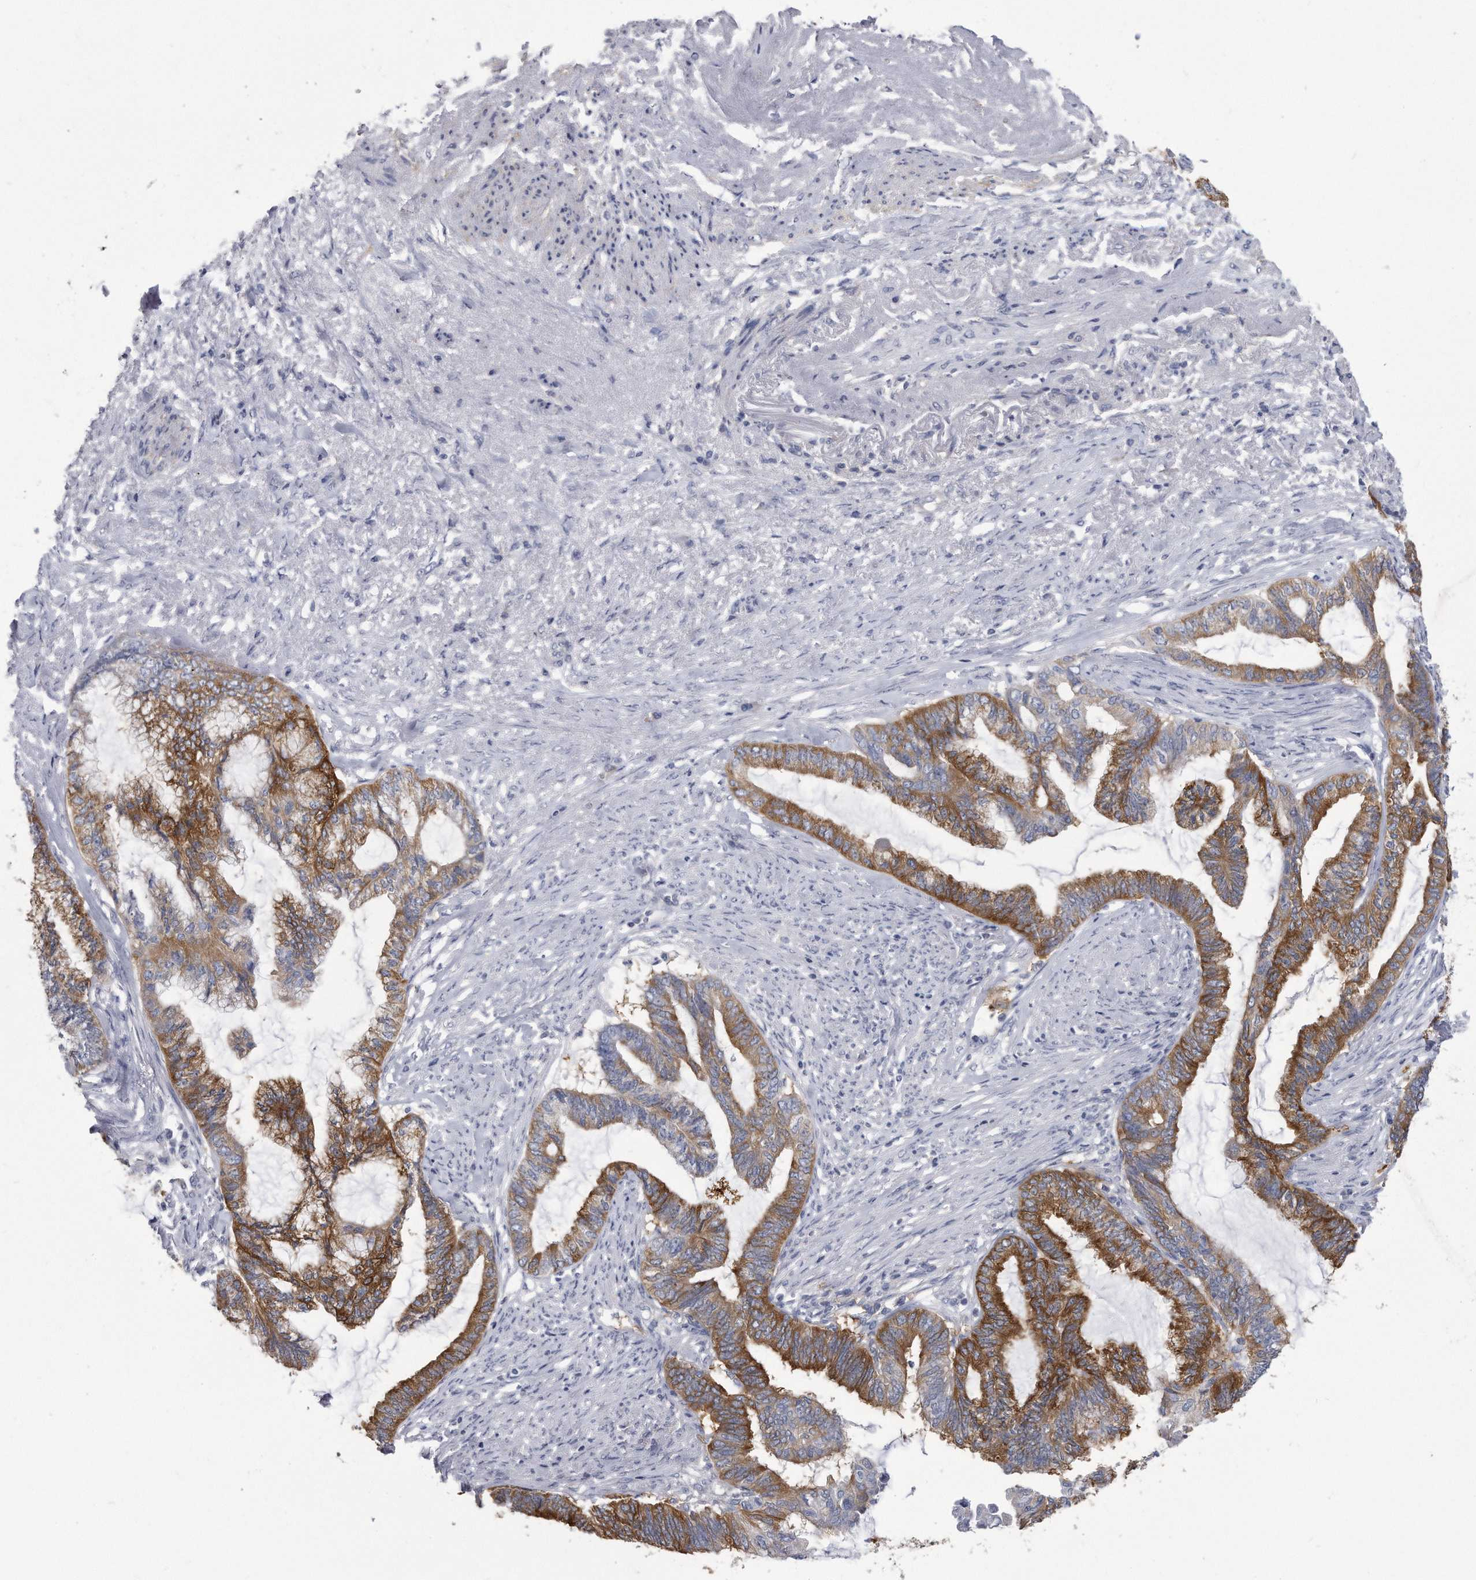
{"staining": {"intensity": "strong", "quantity": "25%-75%", "location": "cytoplasmic/membranous"}, "tissue": "endometrial cancer", "cell_type": "Tumor cells", "image_type": "cancer", "snomed": [{"axis": "morphology", "description": "Adenocarcinoma, NOS"}, {"axis": "topography", "description": "Endometrium"}], "caption": "A micrograph of human endometrial cancer stained for a protein exhibits strong cytoplasmic/membranous brown staining in tumor cells. Nuclei are stained in blue.", "gene": "PYGB", "patient": {"sex": "female", "age": 86}}